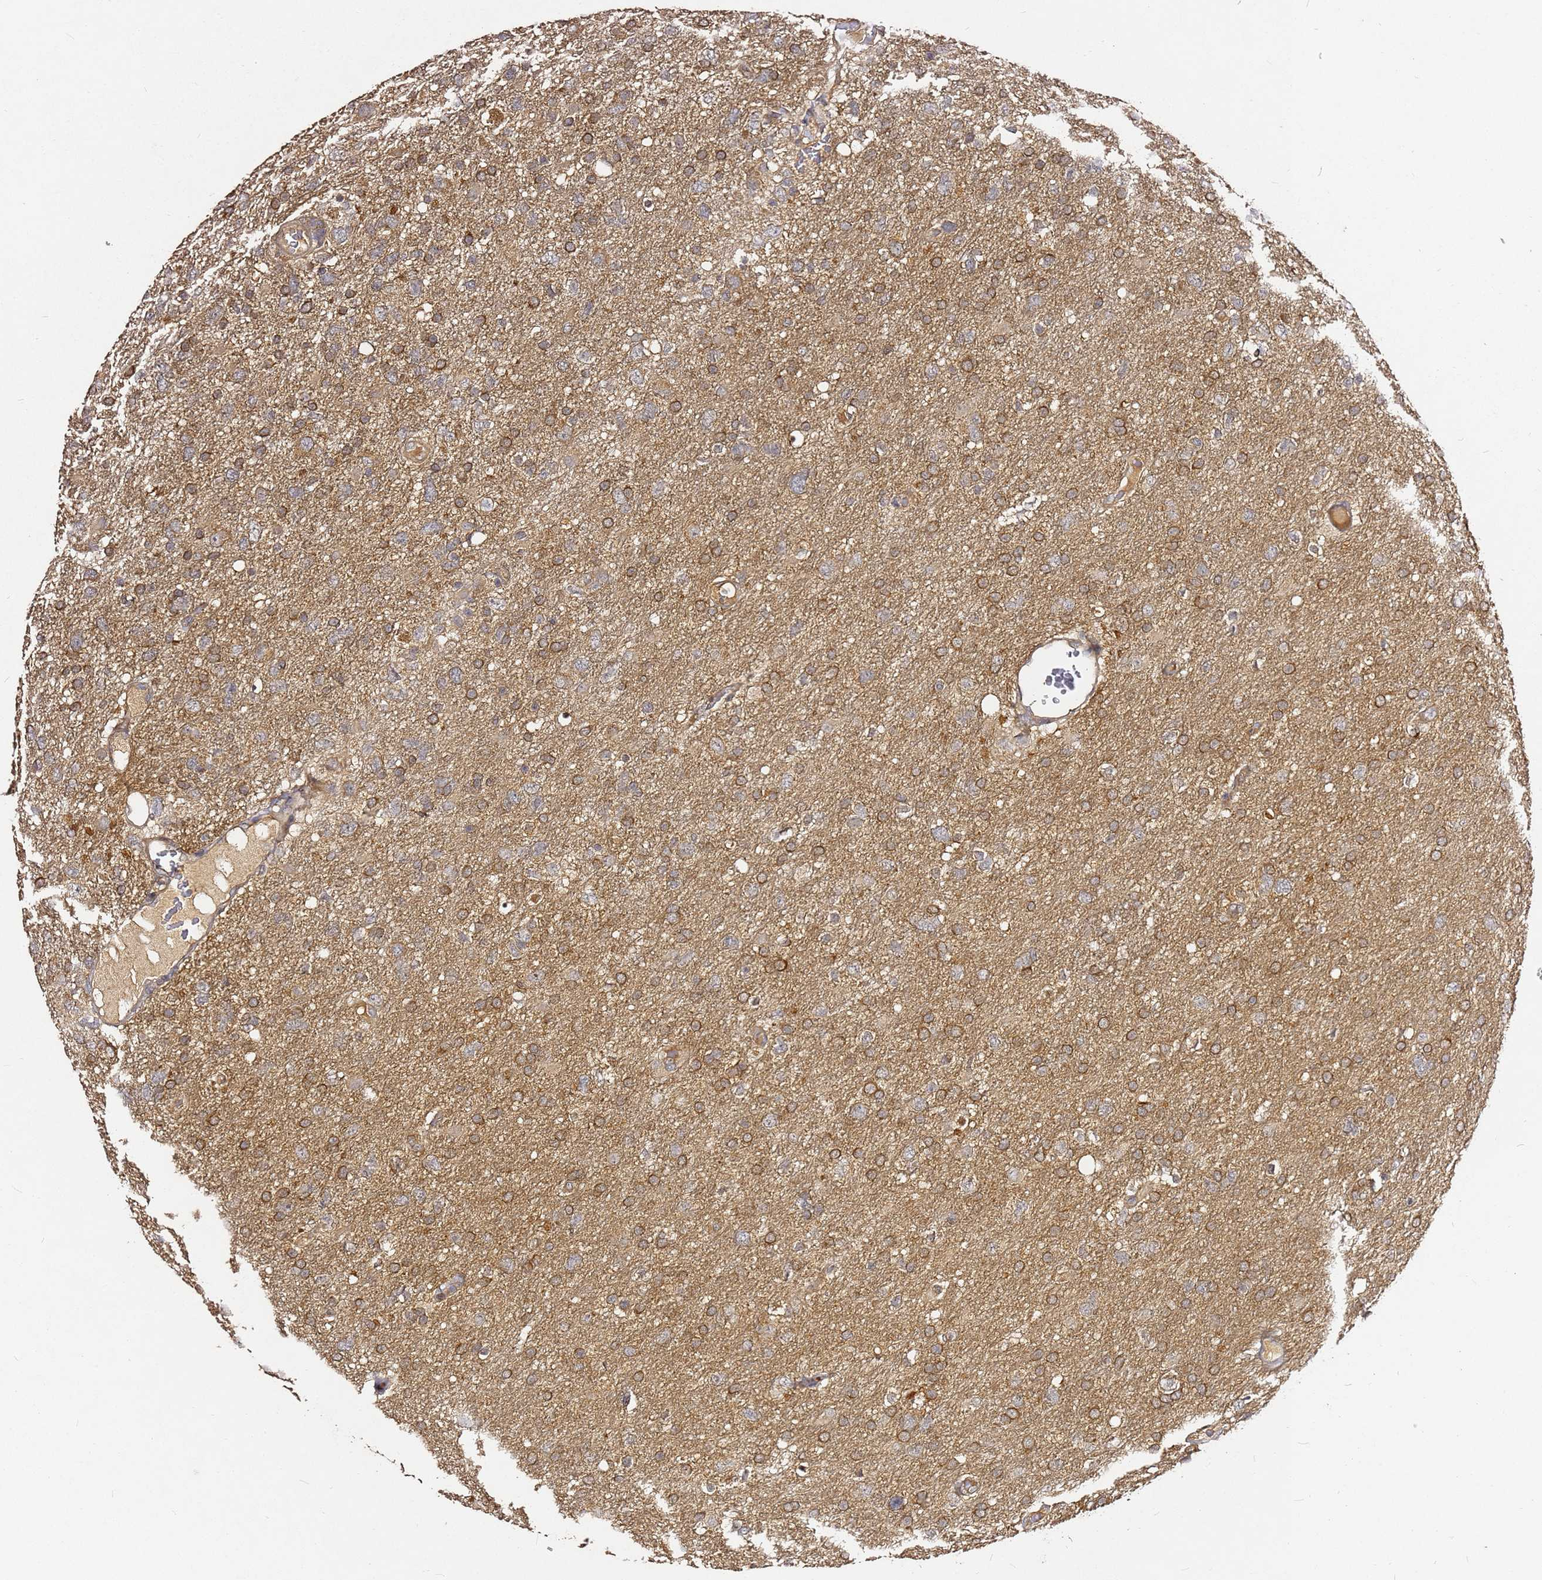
{"staining": {"intensity": "moderate", "quantity": ">75%", "location": "cytoplasmic/membranous"}, "tissue": "glioma", "cell_type": "Tumor cells", "image_type": "cancer", "snomed": [{"axis": "morphology", "description": "Glioma, malignant, High grade"}, {"axis": "topography", "description": "Brain"}], "caption": "Human malignant glioma (high-grade) stained with a protein marker displays moderate staining in tumor cells.", "gene": "C6orf136", "patient": {"sex": "male", "age": 61}}